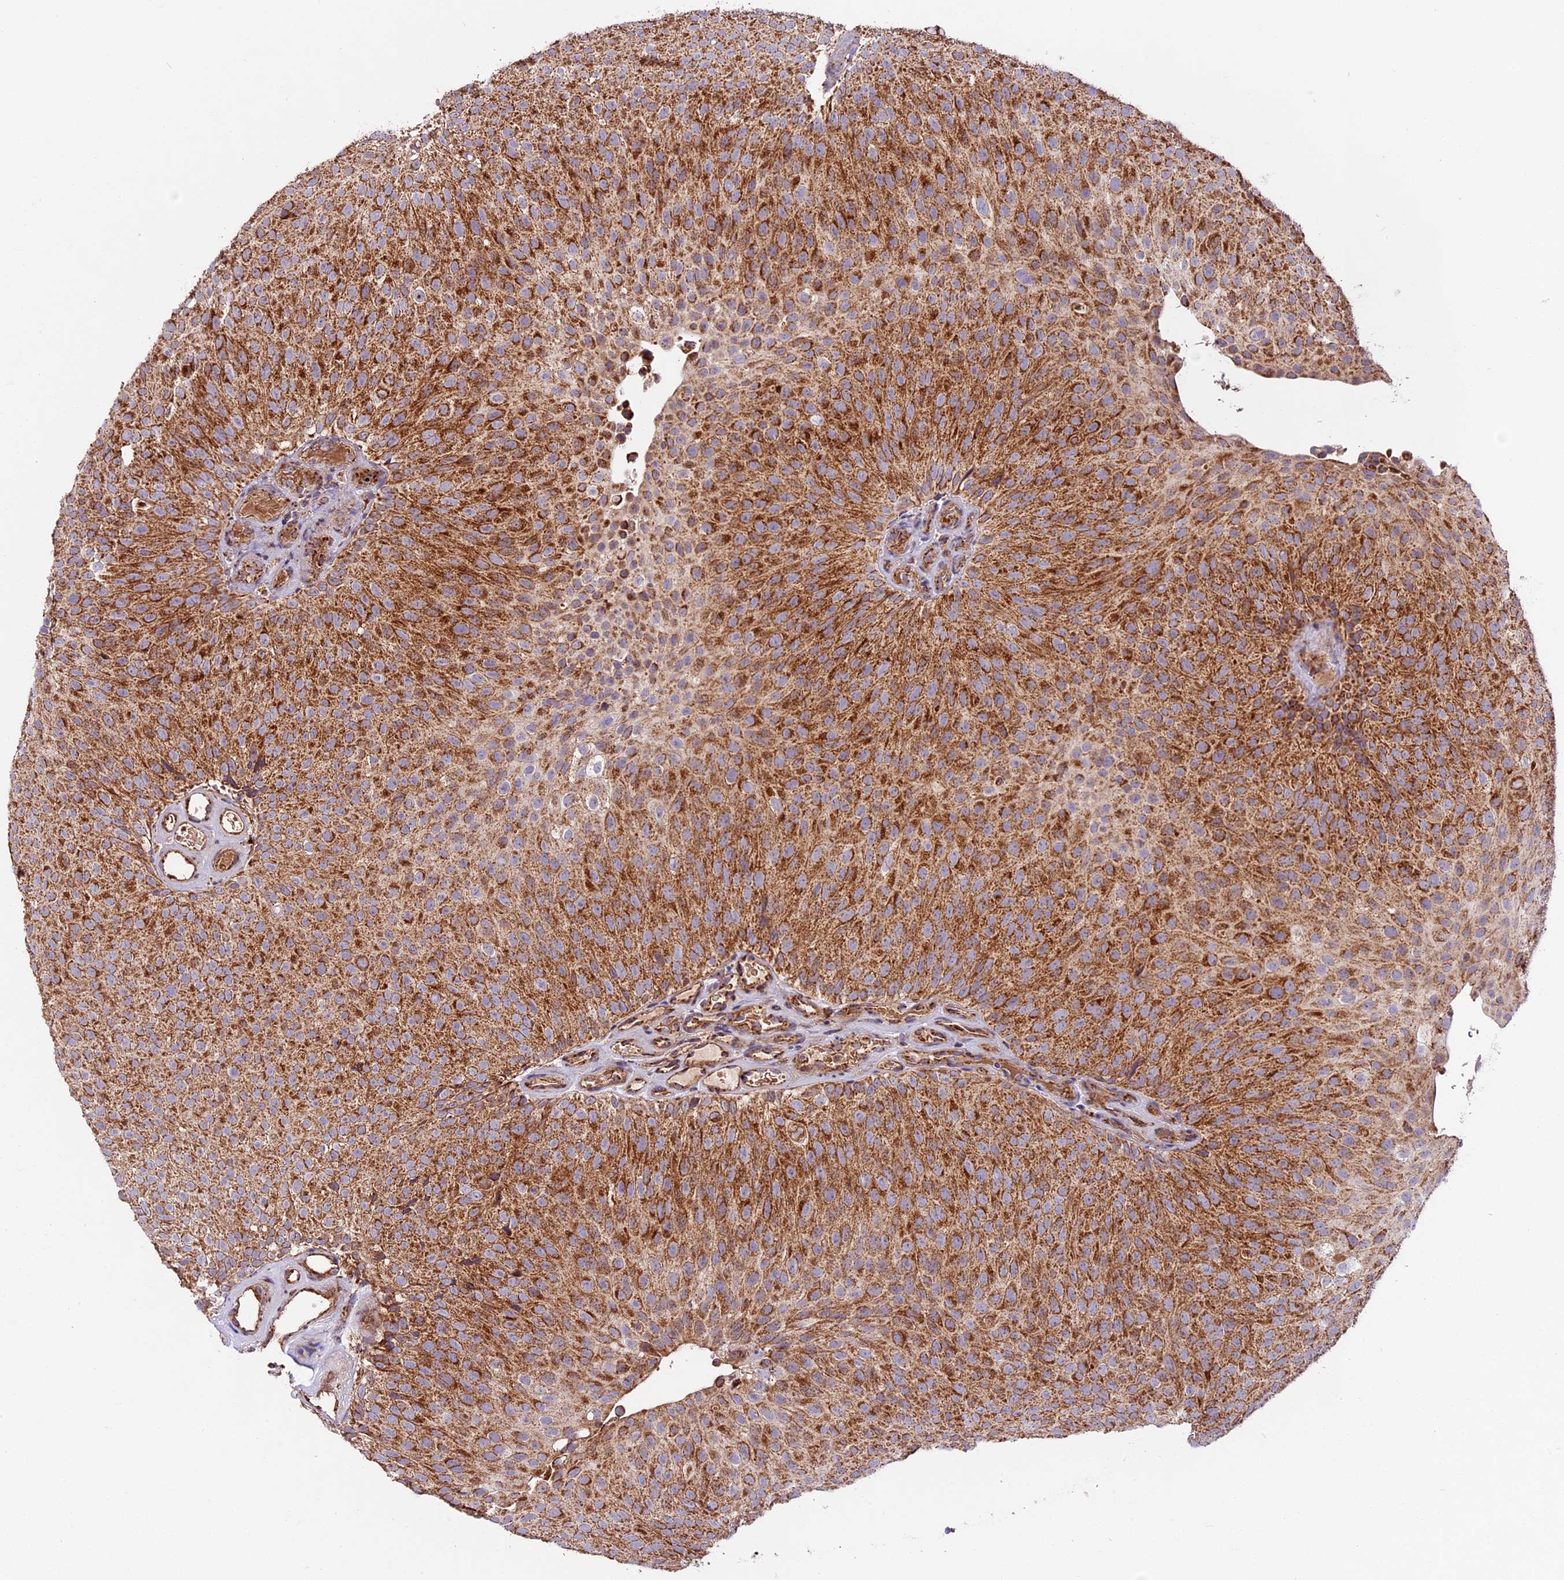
{"staining": {"intensity": "strong", "quantity": ">75%", "location": "cytoplasmic/membranous"}, "tissue": "urothelial cancer", "cell_type": "Tumor cells", "image_type": "cancer", "snomed": [{"axis": "morphology", "description": "Urothelial carcinoma, Low grade"}, {"axis": "topography", "description": "Urinary bladder"}], "caption": "Immunohistochemistry (DAB) staining of low-grade urothelial carcinoma demonstrates strong cytoplasmic/membranous protein positivity in approximately >75% of tumor cells.", "gene": "NDUFA8", "patient": {"sex": "male", "age": 78}}